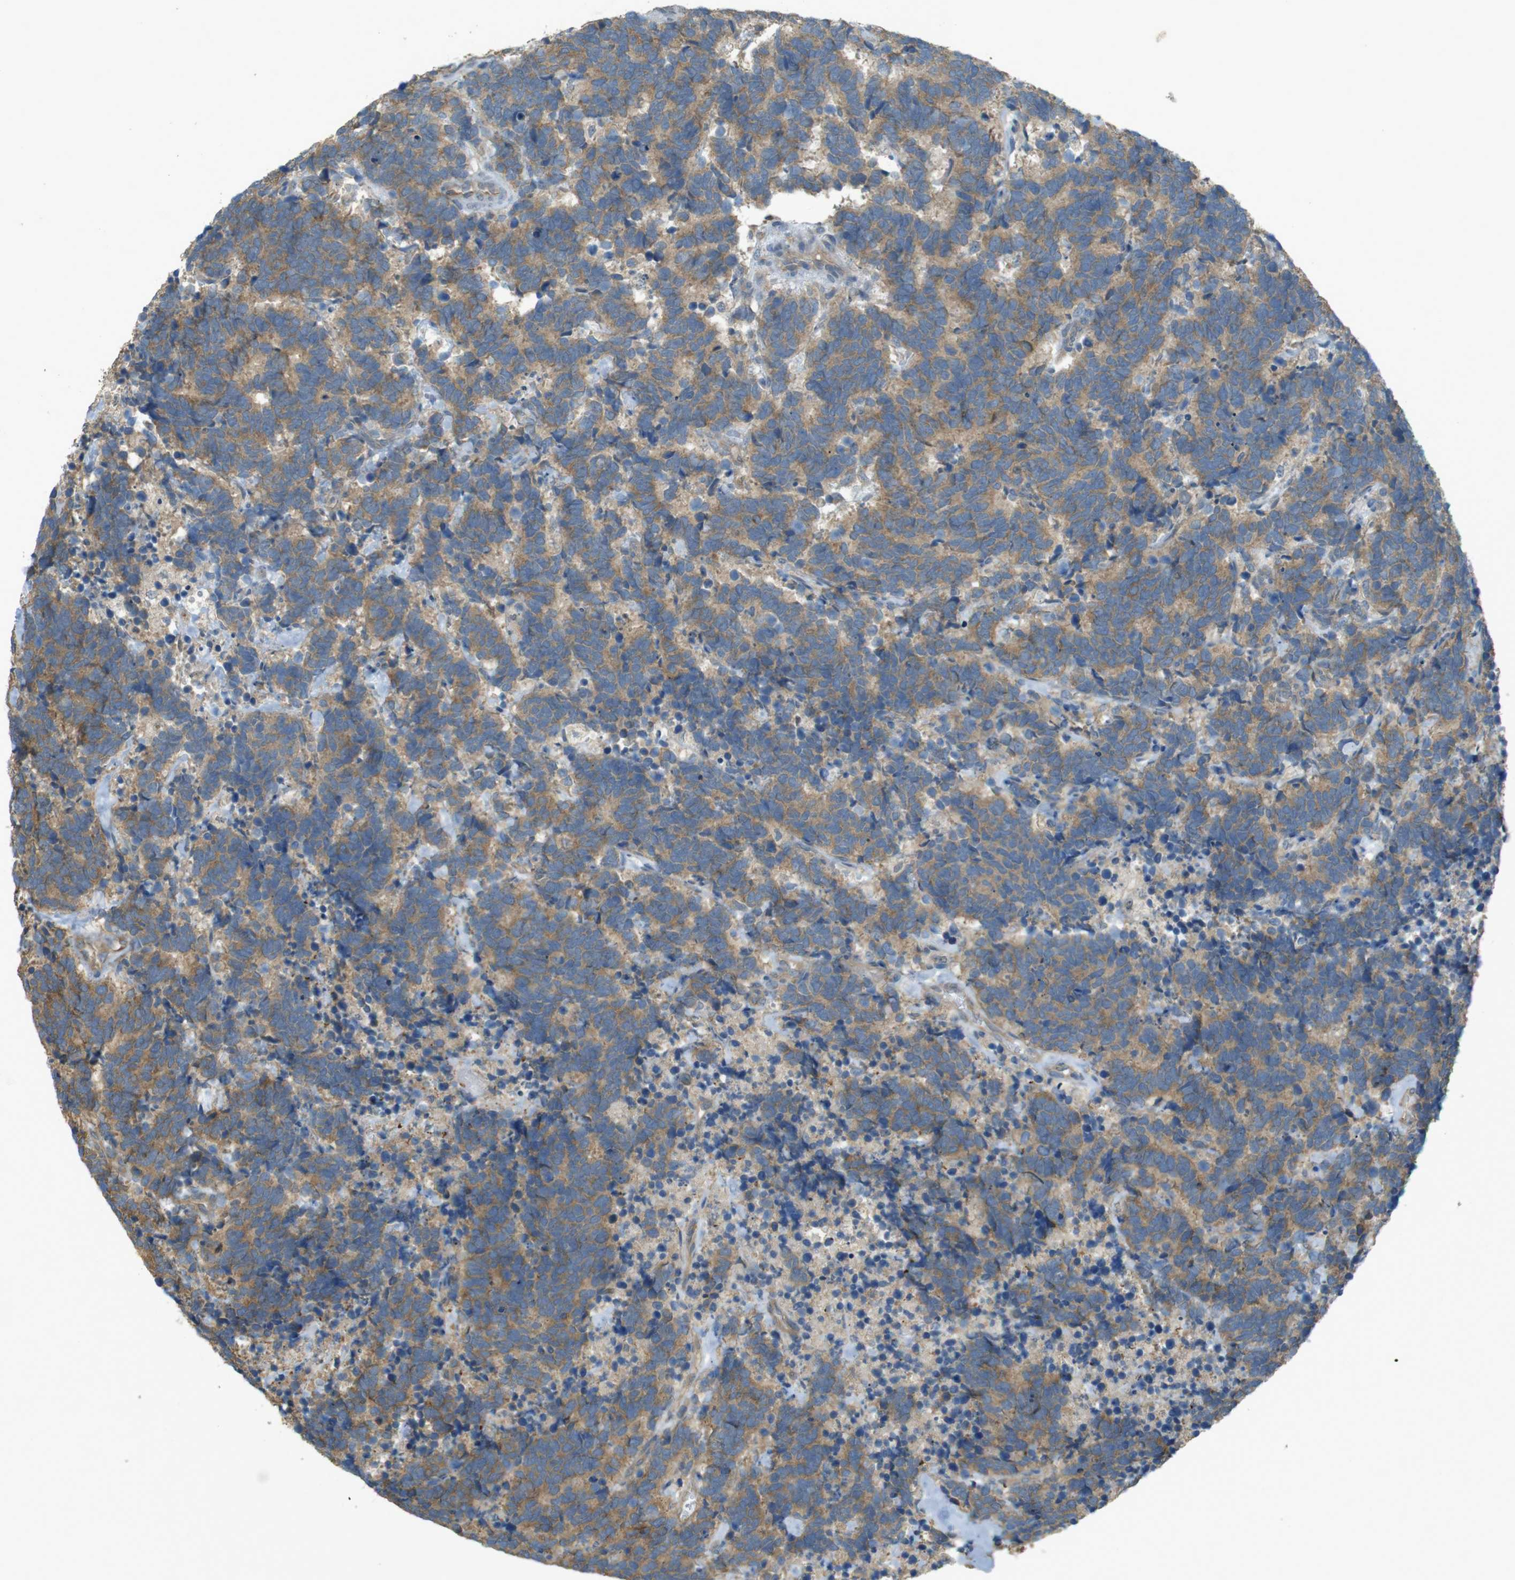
{"staining": {"intensity": "moderate", "quantity": ">75%", "location": "cytoplasmic/membranous"}, "tissue": "carcinoid", "cell_type": "Tumor cells", "image_type": "cancer", "snomed": [{"axis": "morphology", "description": "Carcinoma, NOS"}, {"axis": "morphology", "description": "Carcinoid, malignant, NOS"}, {"axis": "topography", "description": "Urinary bladder"}], "caption": "An image of carcinoid stained for a protein demonstrates moderate cytoplasmic/membranous brown staining in tumor cells. The staining was performed using DAB to visualize the protein expression in brown, while the nuclei were stained in blue with hematoxylin (Magnification: 20x).", "gene": "ZDHHC20", "patient": {"sex": "male", "age": 57}}